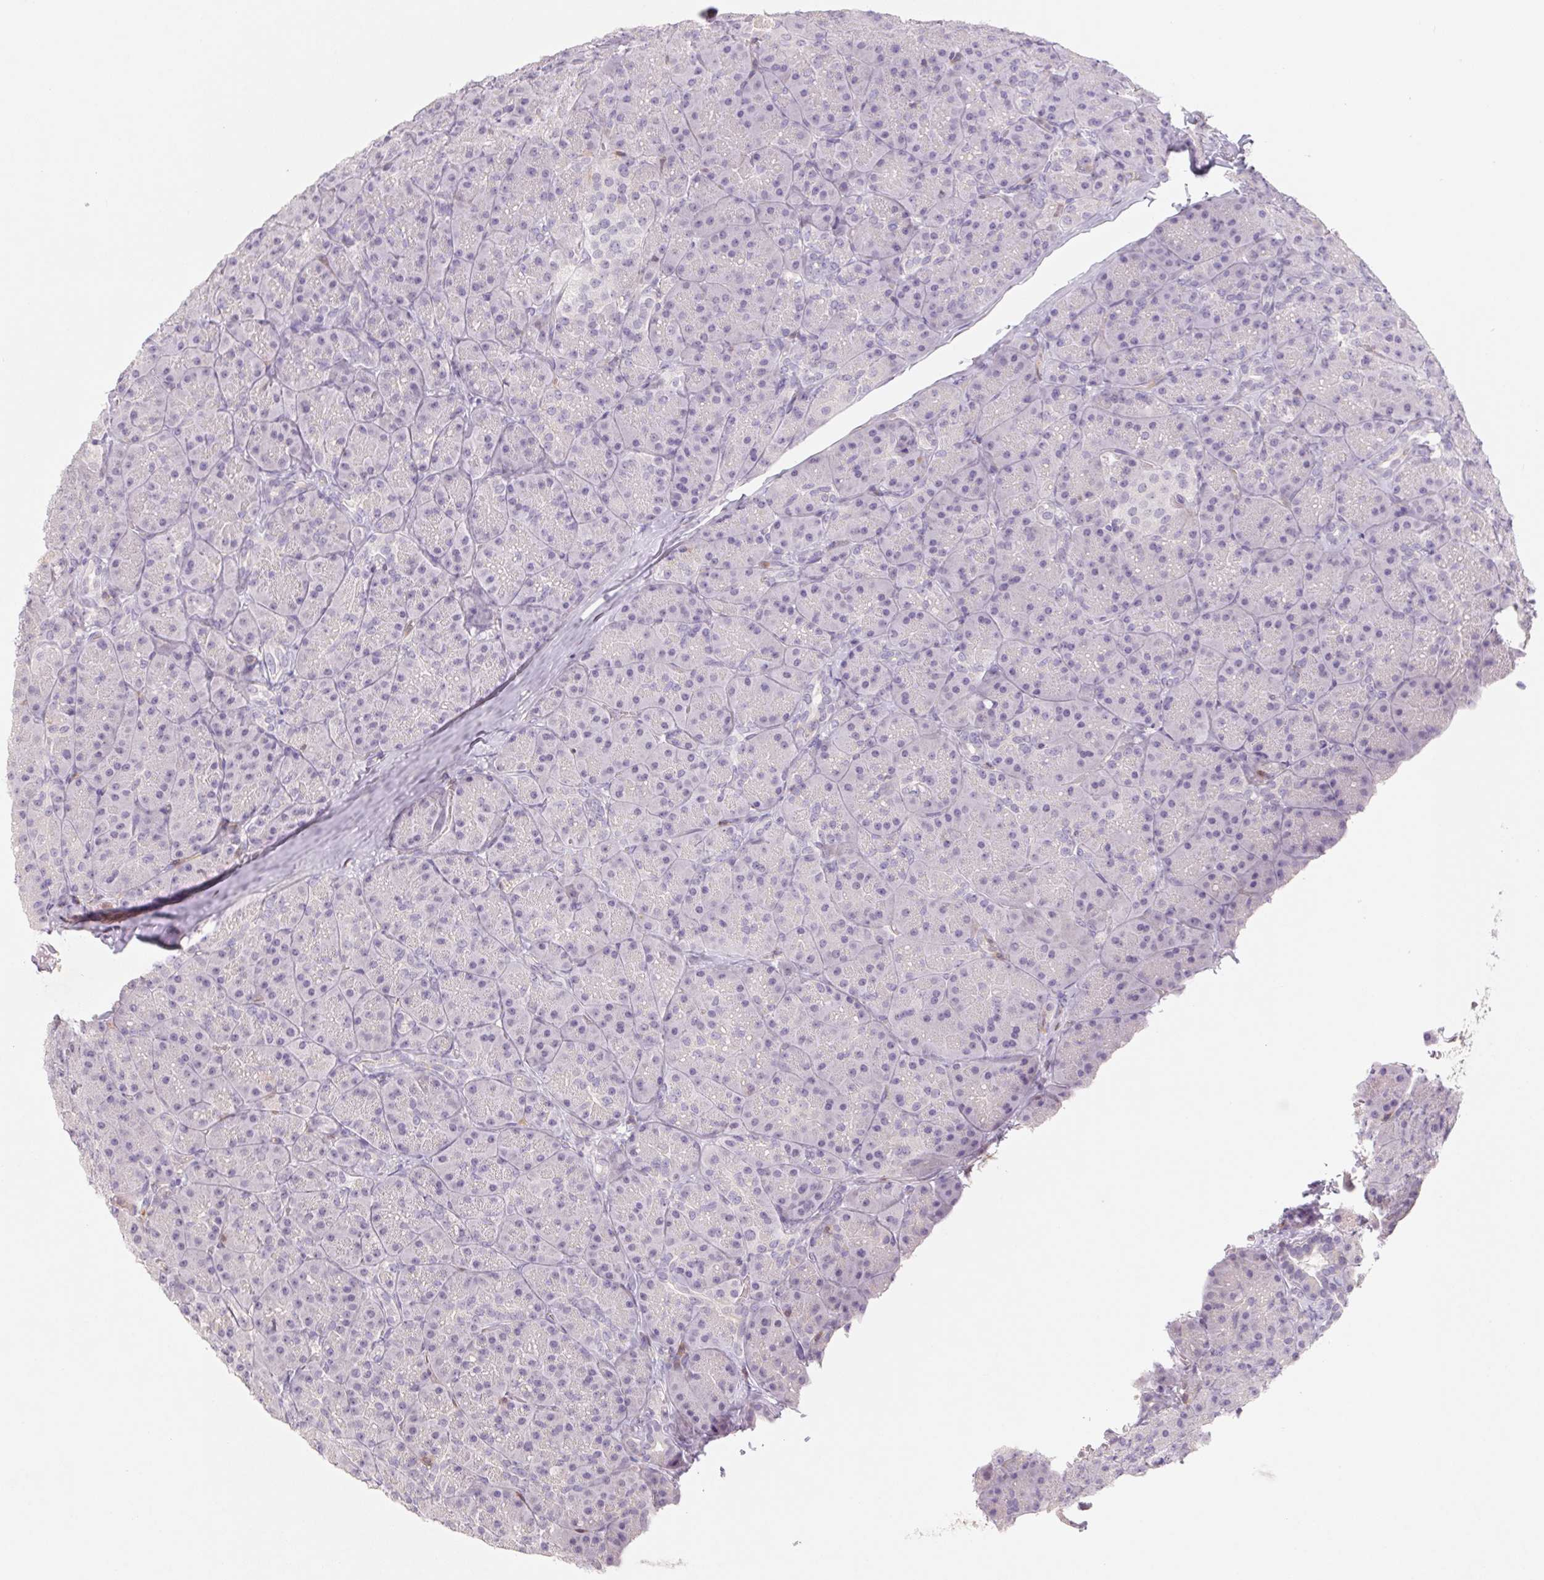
{"staining": {"intensity": "negative", "quantity": "none", "location": "none"}, "tissue": "pancreas", "cell_type": "Exocrine glandular cells", "image_type": "normal", "snomed": [{"axis": "morphology", "description": "Normal tissue, NOS"}, {"axis": "topography", "description": "Pancreas"}], "caption": "DAB (3,3'-diaminobenzidine) immunohistochemical staining of unremarkable pancreas reveals no significant staining in exocrine glandular cells. (Immunohistochemistry, brightfield microscopy, high magnification).", "gene": "KIF26A", "patient": {"sex": "male", "age": 57}}